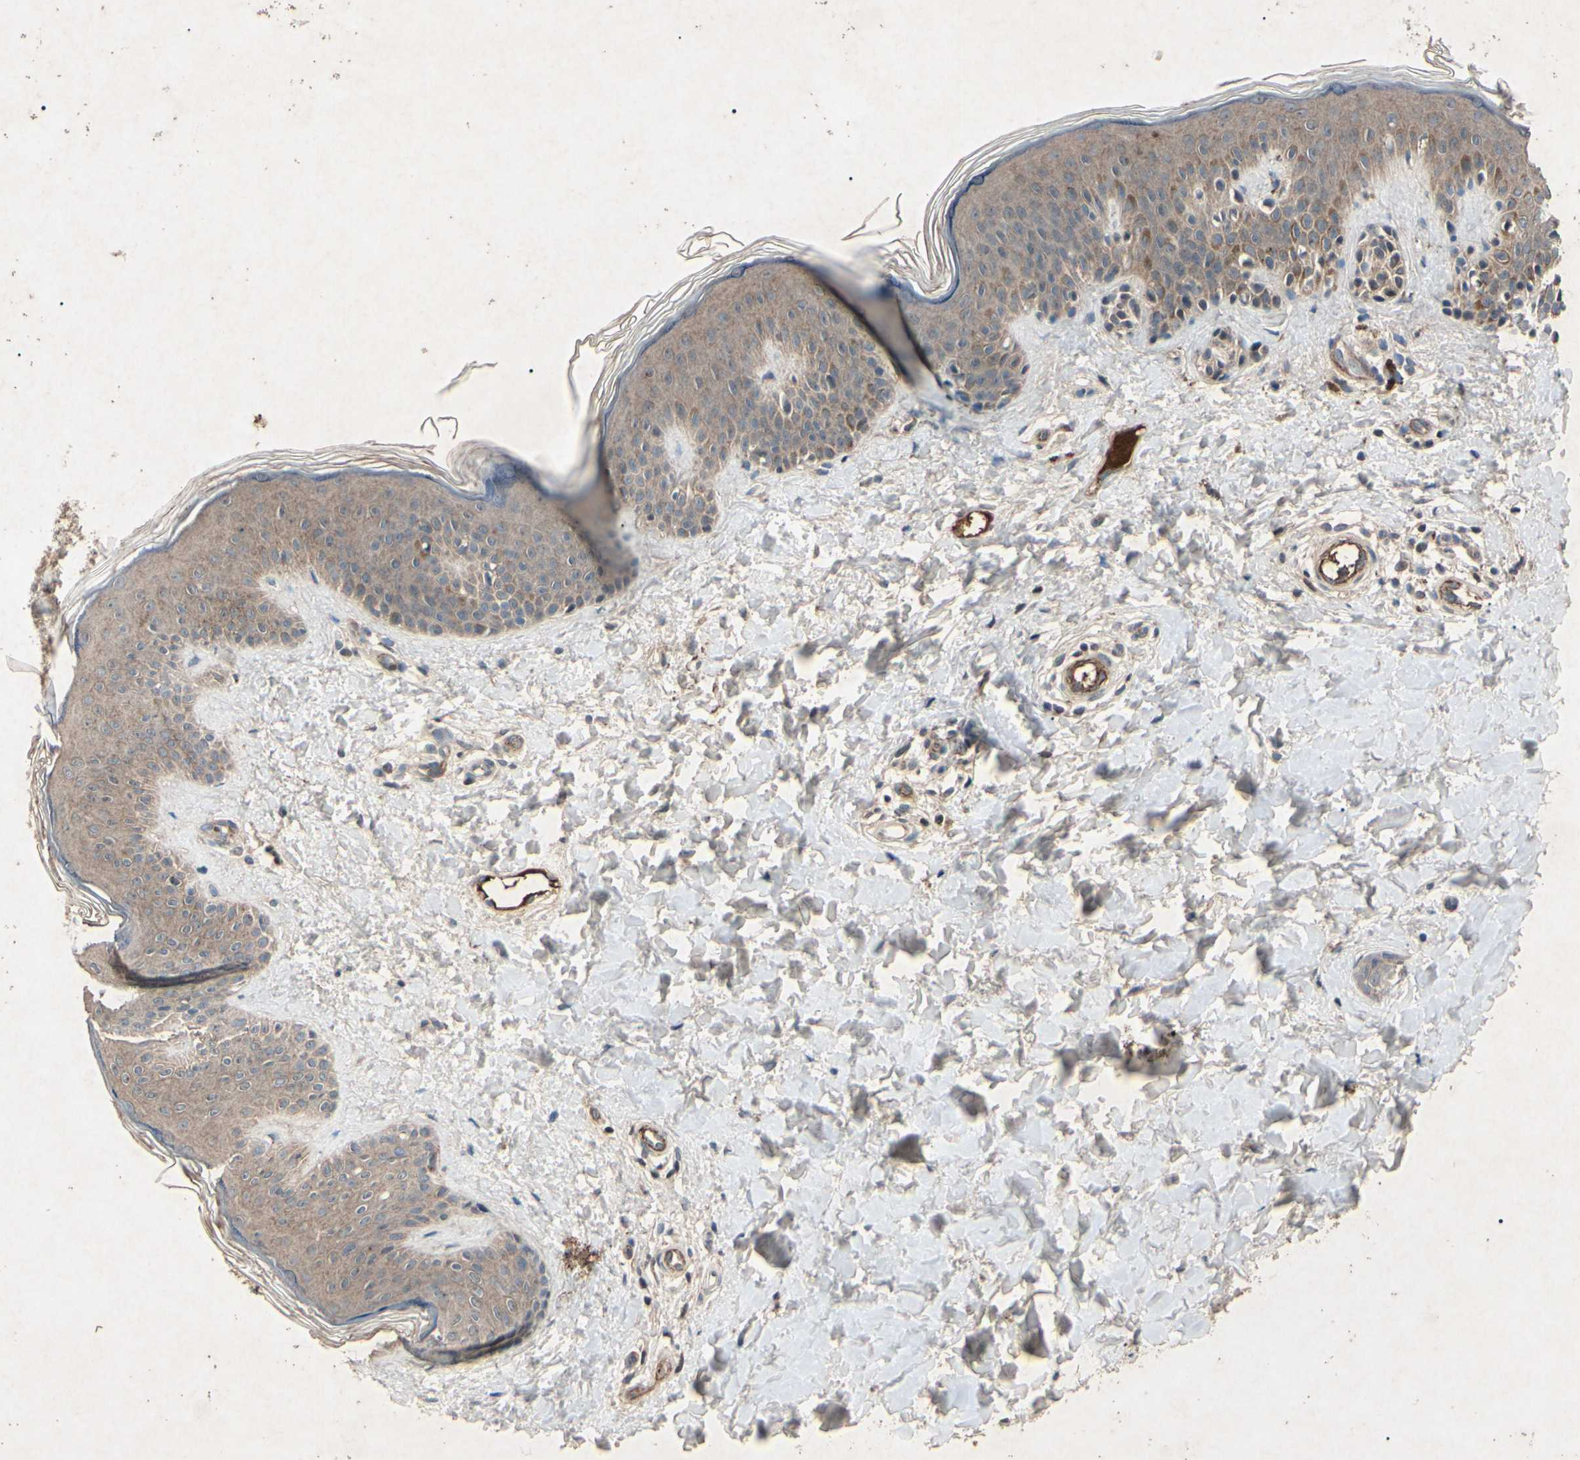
{"staining": {"intensity": "negative", "quantity": "none", "location": "none"}, "tissue": "skin", "cell_type": "Fibroblasts", "image_type": "normal", "snomed": [{"axis": "morphology", "description": "Normal tissue, NOS"}, {"axis": "topography", "description": "Skin"}], "caption": "High power microscopy image of an IHC micrograph of unremarkable skin, revealing no significant staining in fibroblasts. (Brightfield microscopy of DAB immunohistochemistry at high magnification).", "gene": "AEBP1", "patient": {"sex": "male", "age": 16}}